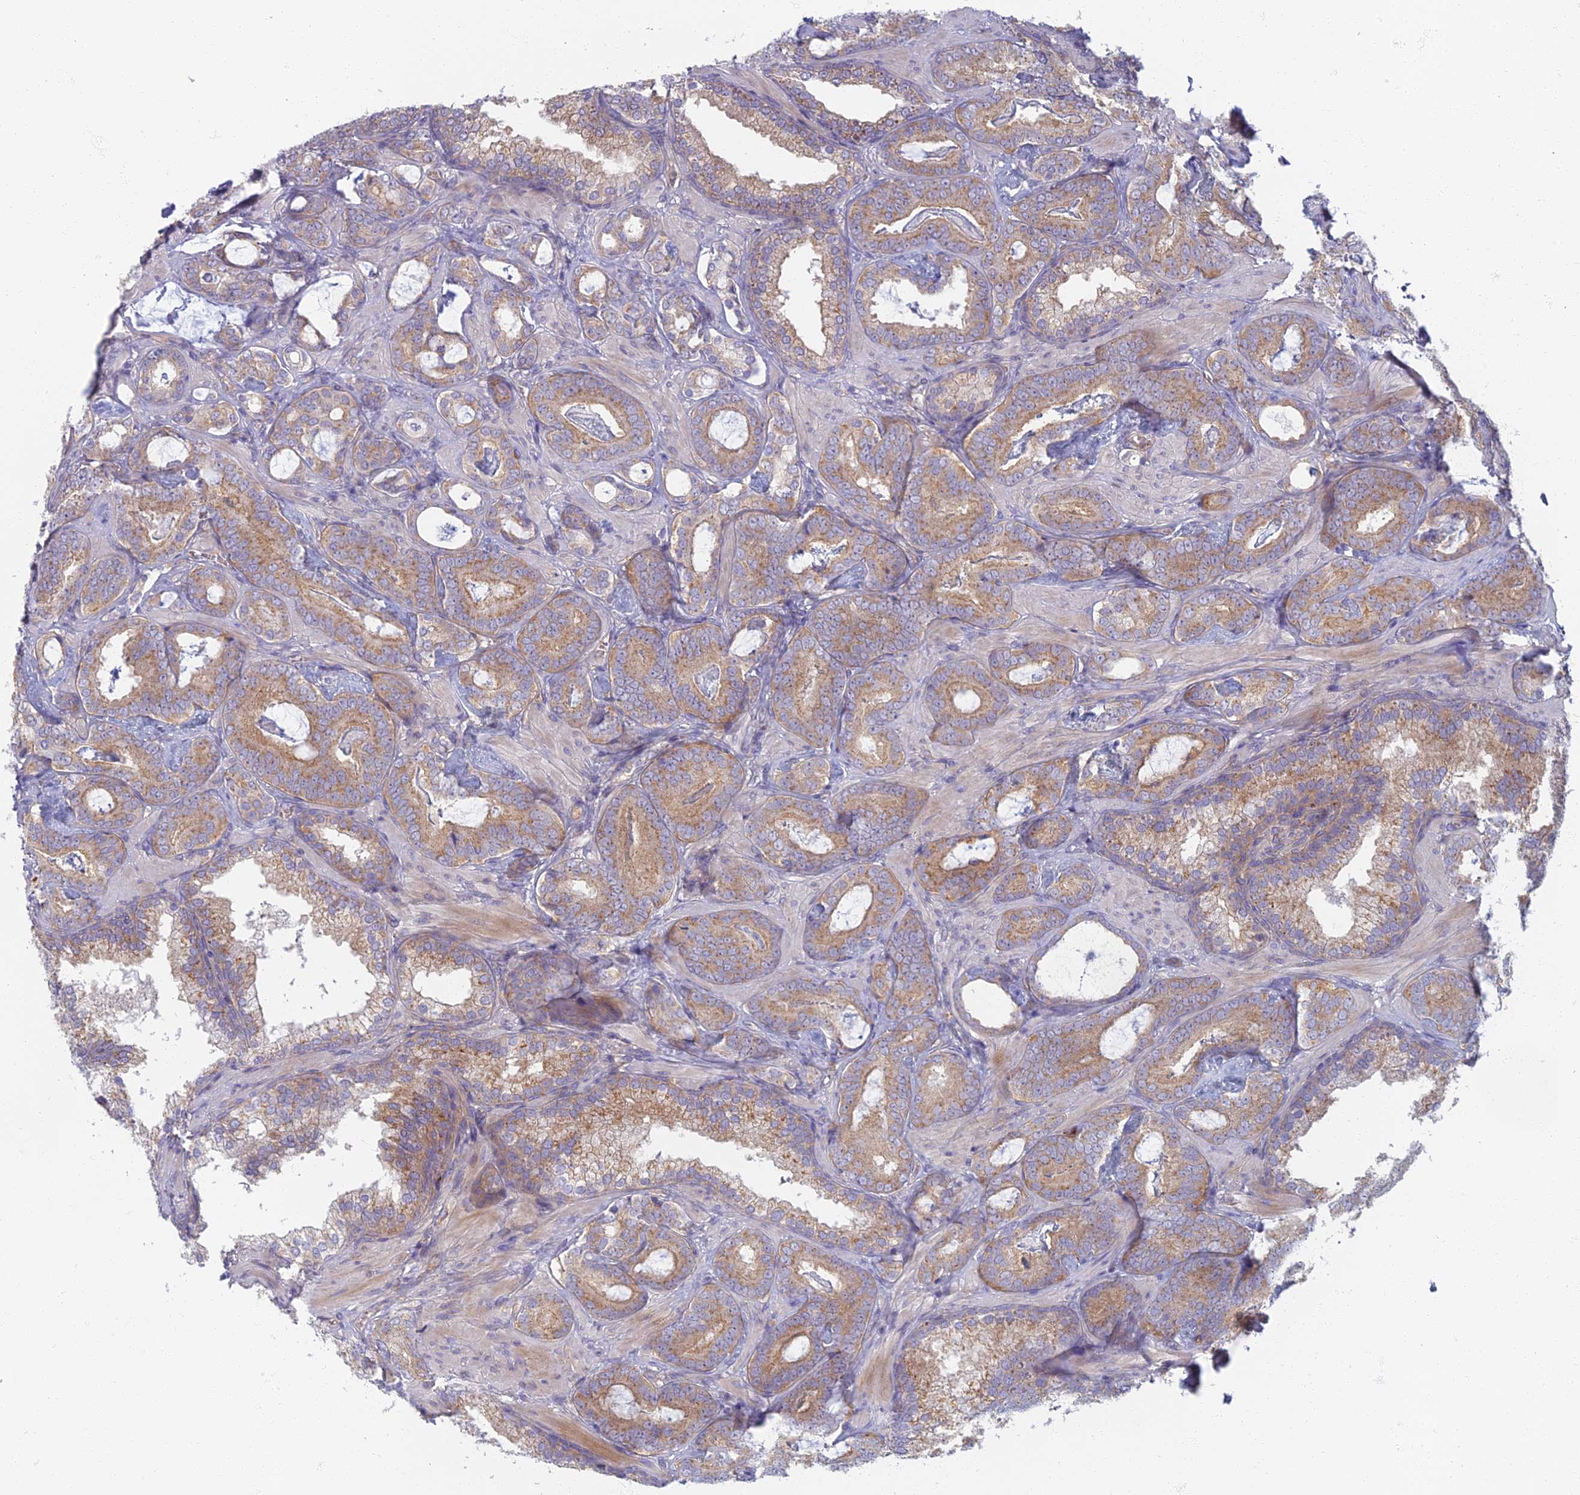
{"staining": {"intensity": "moderate", "quantity": ">75%", "location": "cytoplasmic/membranous"}, "tissue": "prostate cancer", "cell_type": "Tumor cells", "image_type": "cancer", "snomed": [{"axis": "morphology", "description": "Adenocarcinoma, Low grade"}, {"axis": "topography", "description": "Prostate"}], "caption": "Adenocarcinoma (low-grade) (prostate) was stained to show a protein in brown. There is medium levels of moderate cytoplasmic/membranous positivity in about >75% of tumor cells.", "gene": "PROX2", "patient": {"sex": "male", "age": 60}}